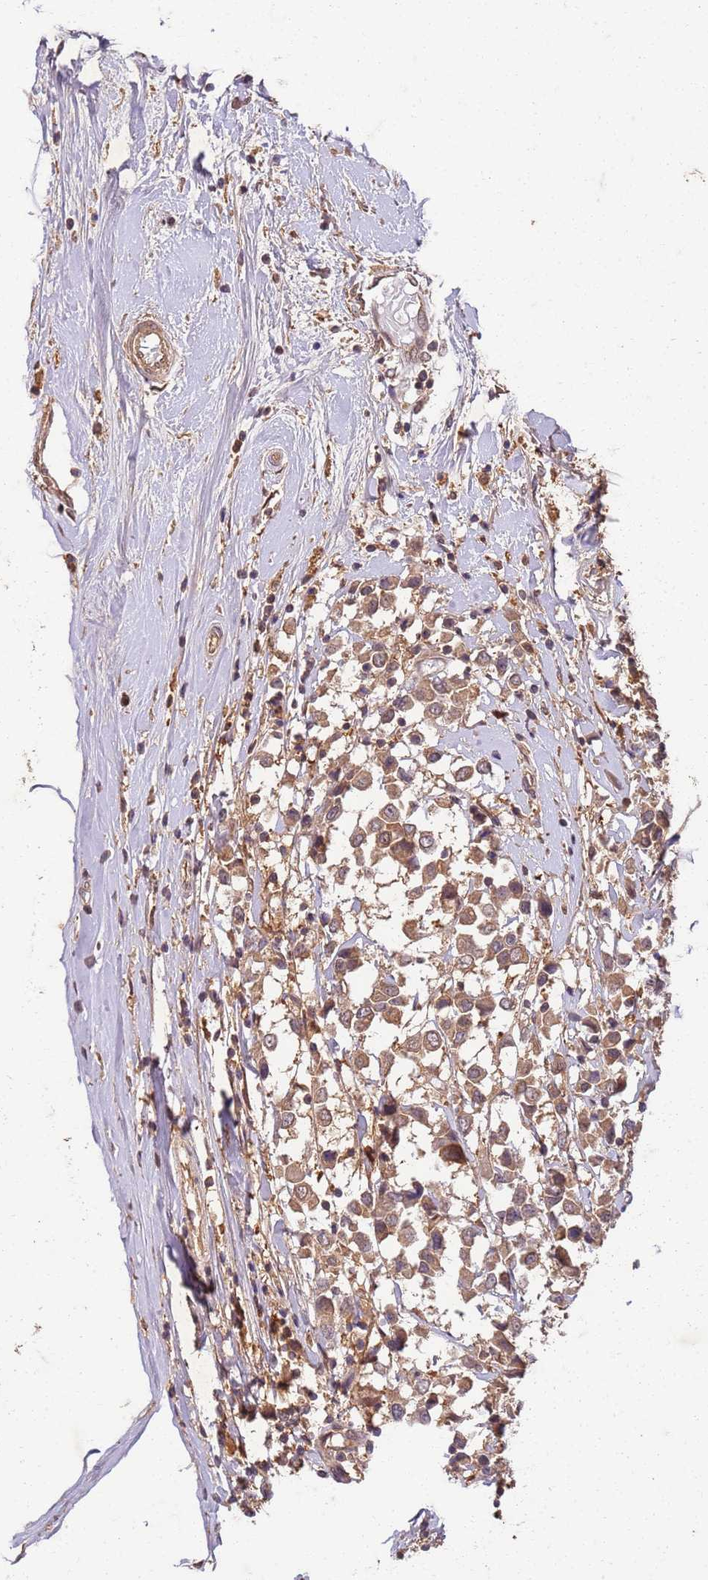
{"staining": {"intensity": "moderate", "quantity": ">75%", "location": "cytoplasmic/membranous"}, "tissue": "breast cancer", "cell_type": "Tumor cells", "image_type": "cancer", "snomed": [{"axis": "morphology", "description": "Duct carcinoma"}, {"axis": "topography", "description": "Breast"}], "caption": "IHC histopathology image of human breast cancer stained for a protein (brown), which shows medium levels of moderate cytoplasmic/membranous expression in about >75% of tumor cells.", "gene": "UBE3A", "patient": {"sex": "female", "age": 61}}